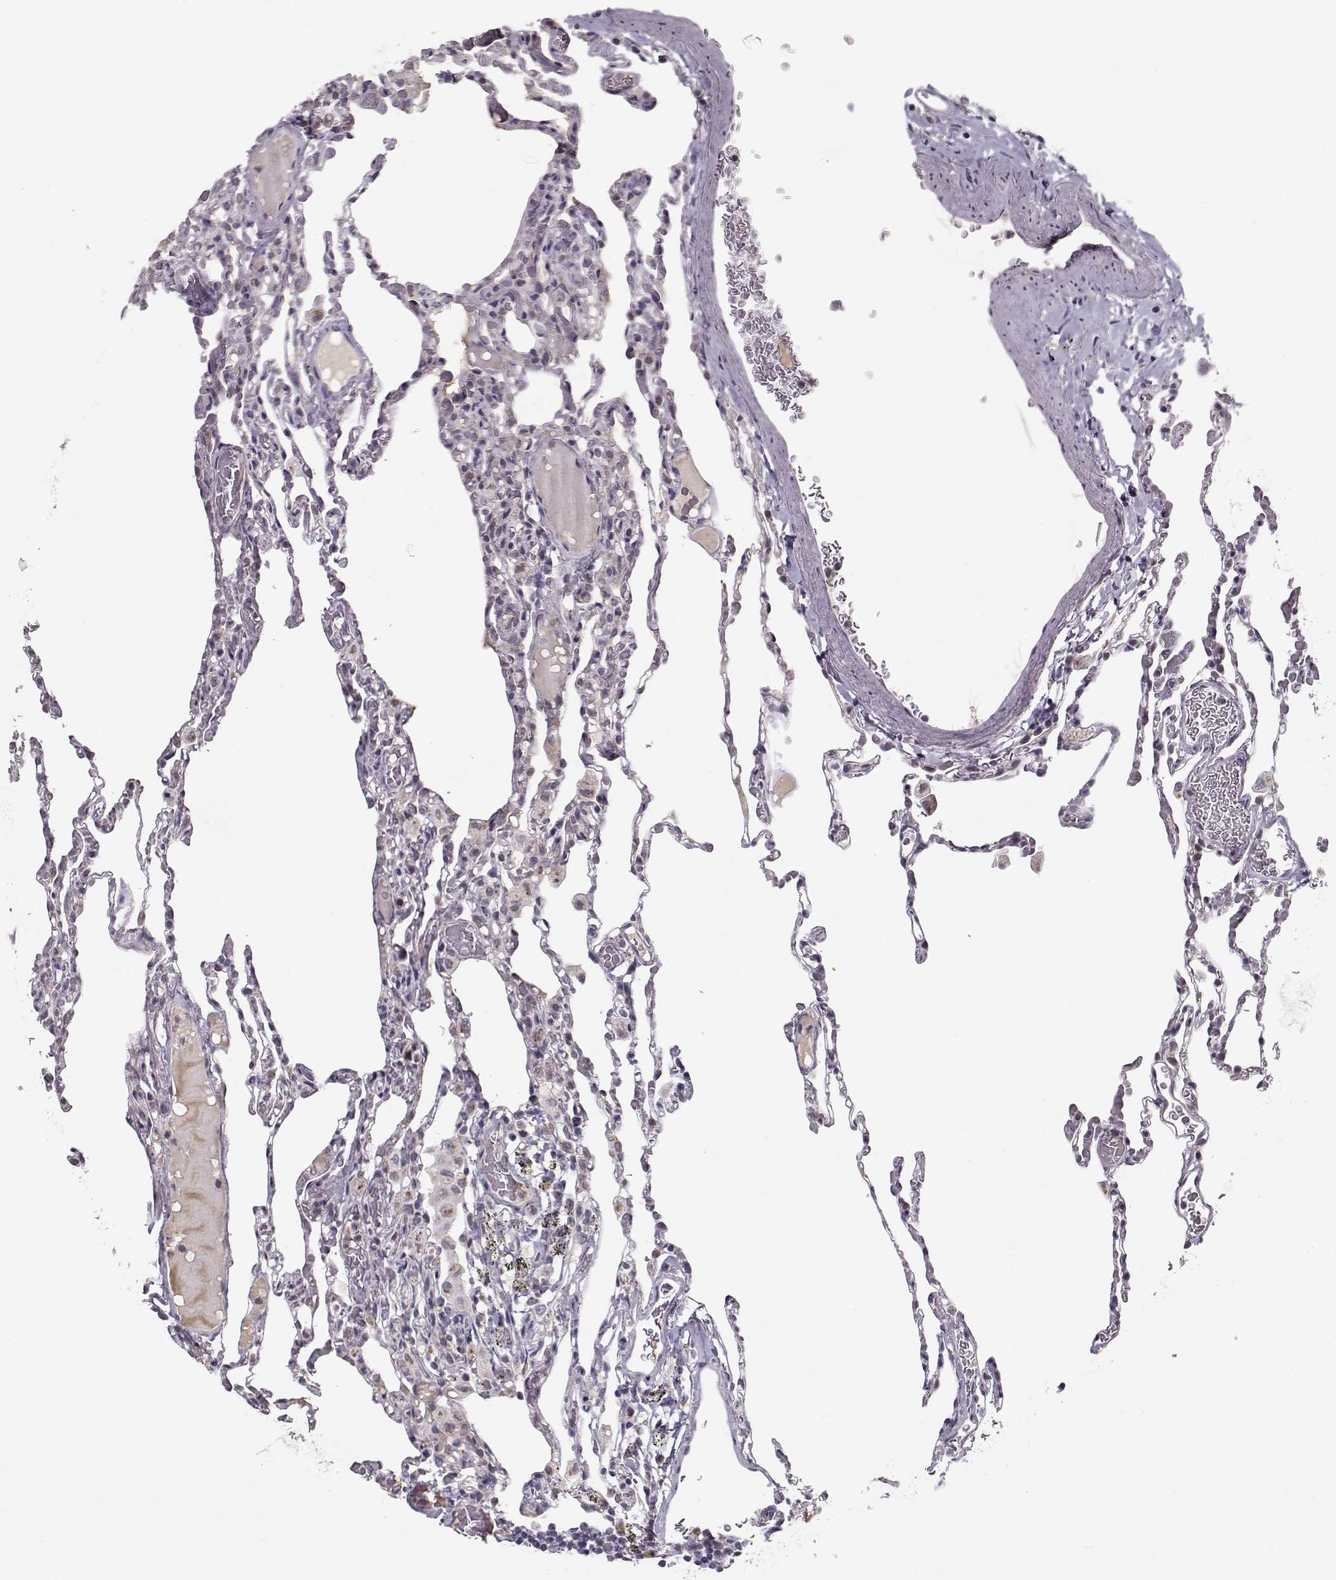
{"staining": {"intensity": "negative", "quantity": "none", "location": "none"}, "tissue": "lung", "cell_type": "Alveolar cells", "image_type": "normal", "snomed": [{"axis": "morphology", "description": "Normal tissue, NOS"}, {"axis": "topography", "description": "Lung"}], "caption": "This is an immunohistochemistry (IHC) image of benign lung. There is no staining in alveolar cells.", "gene": "SLC4A5", "patient": {"sex": "female", "age": 43}}